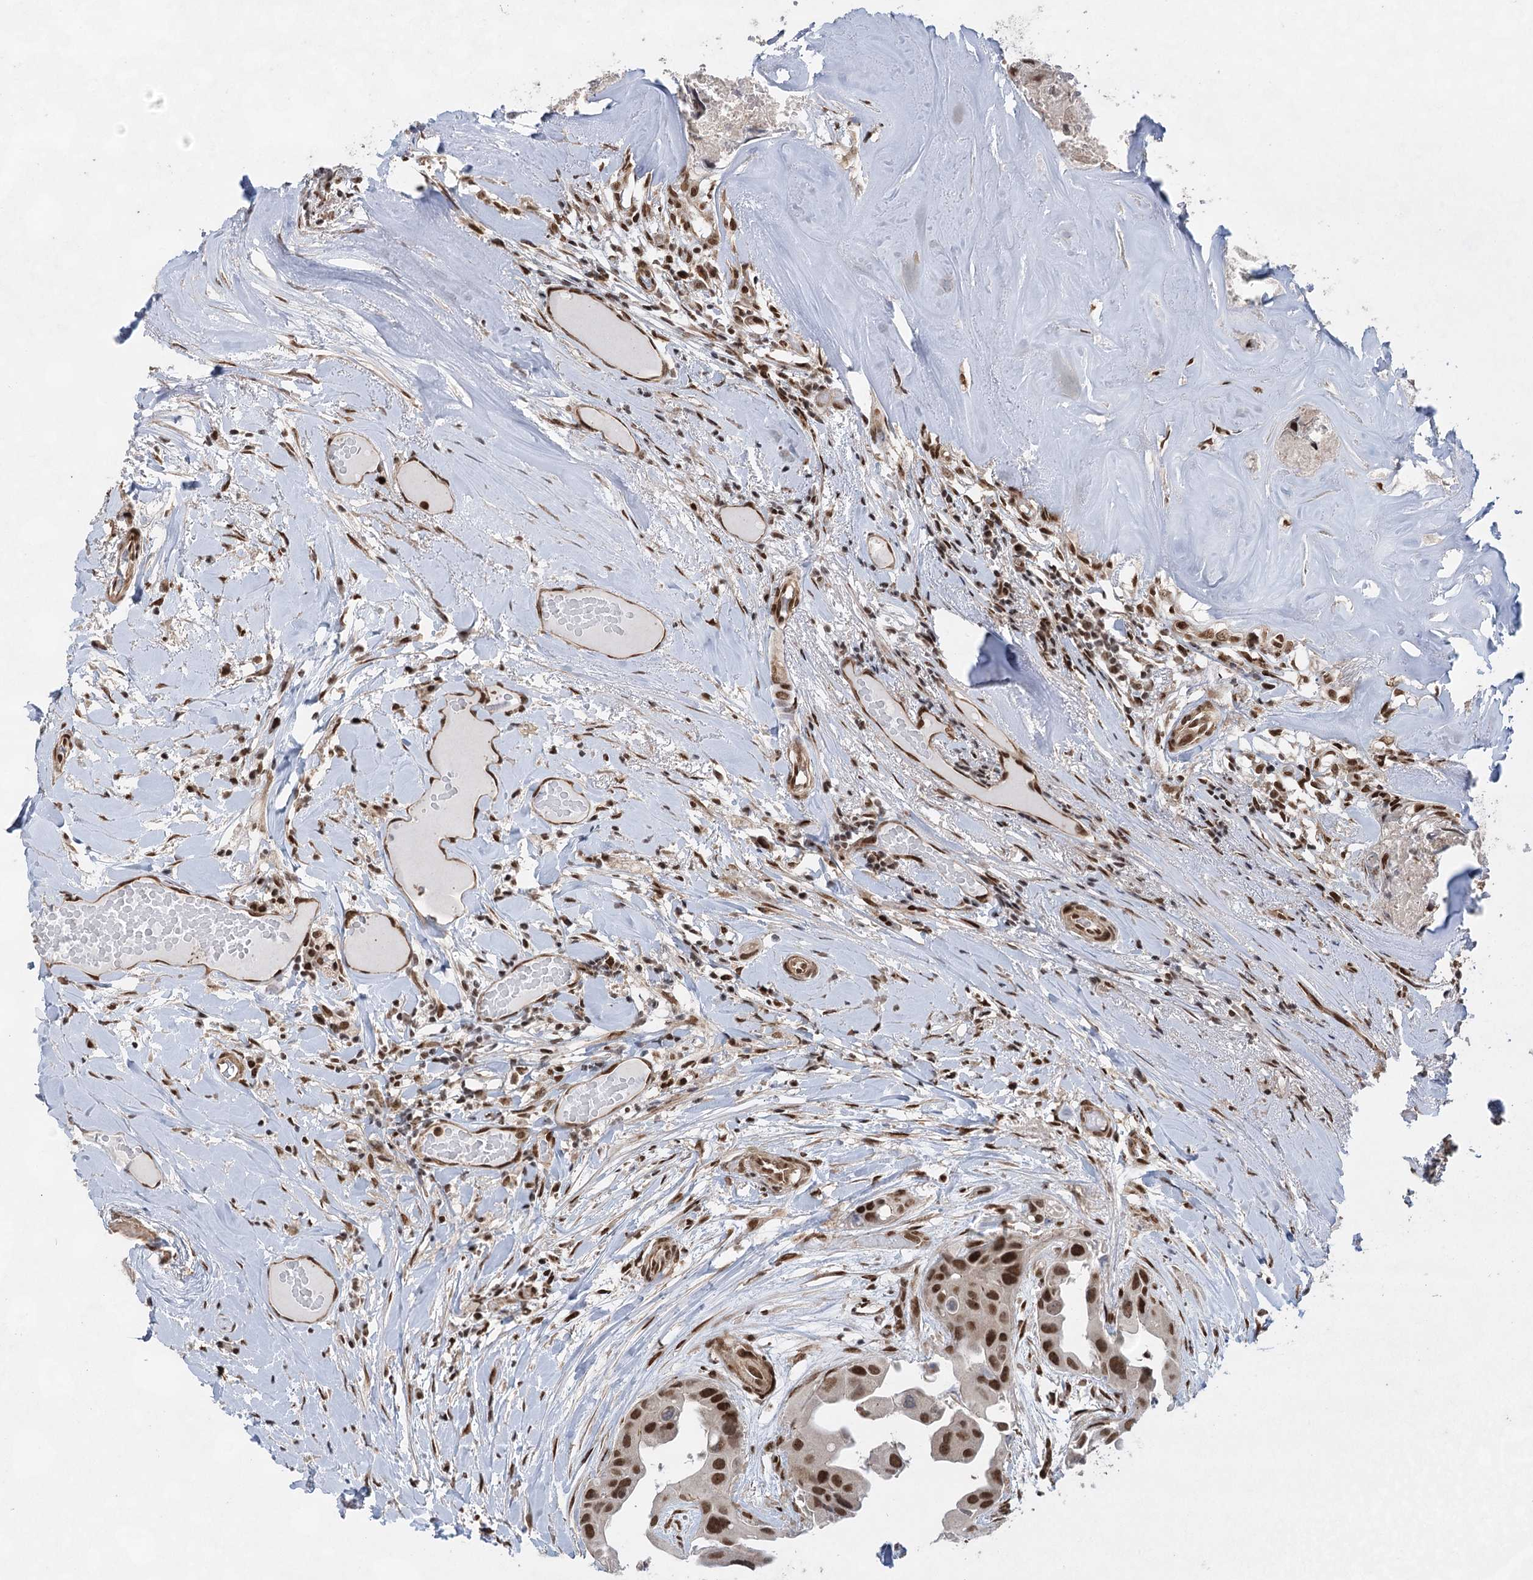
{"staining": {"intensity": "strong", "quantity": ">75%", "location": "nuclear"}, "tissue": "head and neck cancer", "cell_type": "Tumor cells", "image_type": "cancer", "snomed": [{"axis": "morphology", "description": "Adenocarcinoma, NOS"}, {"axis": "morphology", "description": "Adenocarcinoma, metastatic, NOS"}, {"axis": "topography", "description": "Head-Neck"}], "caption": "High-magnification brightfield microscopy of head and neck cancer (adenocarcinoma) stained with DAB (brown) and counterstained with hematoxylin (blue). tumor cells exhibit strong nuclear expression is present in approximately>75% of cells. (brown staining indicates protein expression, while blue staining denotes nuclei).", "gene": "ZCCHC8", "patient": {"sex": "male", "age": 75}}